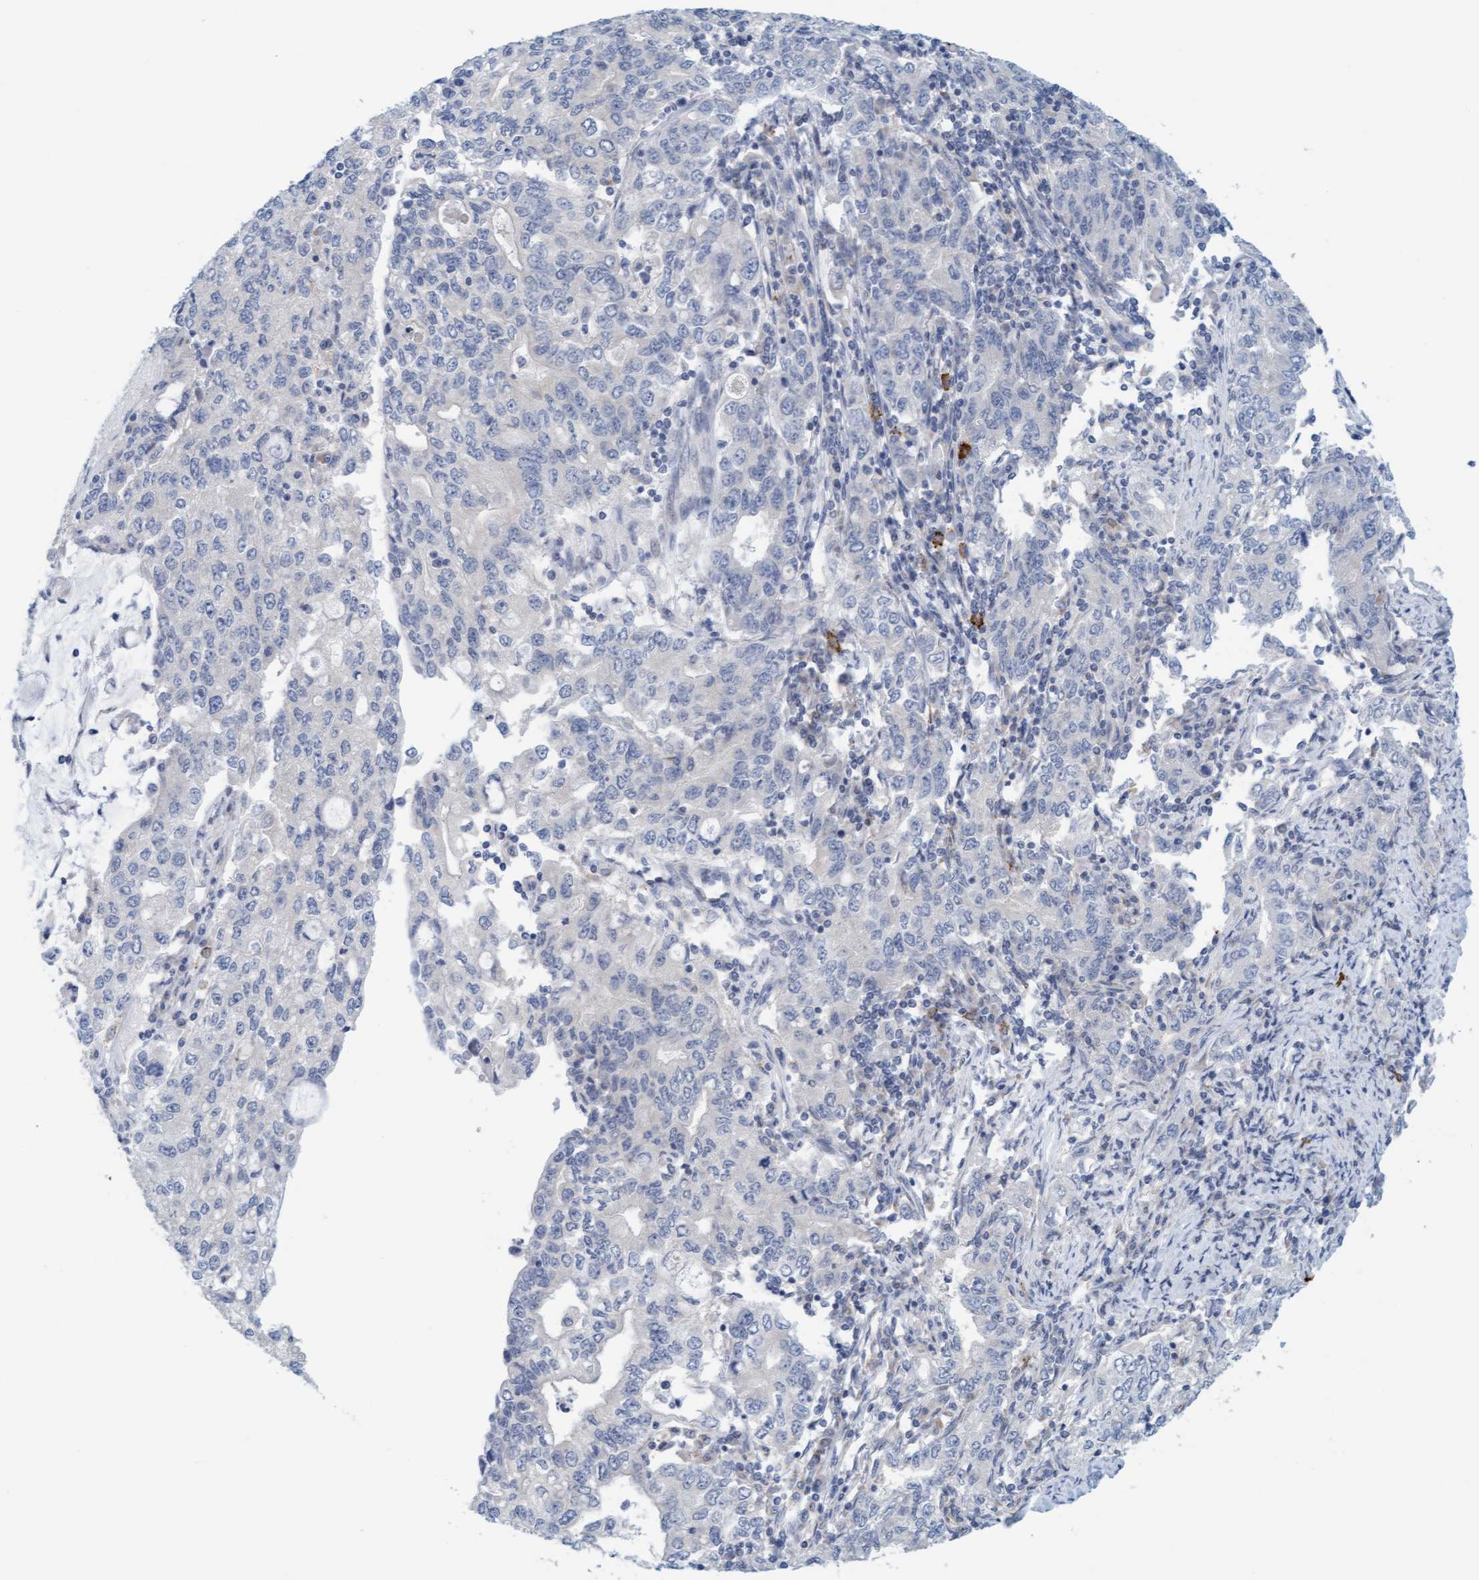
{"staining": {"intensity": "negative", "quantity": "none", "location": "none"}, "tissue": "stomach cancer", "cell_type": "Tumor cells", "image_type": "cancer", "snomed": [{"axis": "morphology", "description": "Adenocarcinoma, NOS"}, {"axis": "topography", "description": "Stomach, lower"}], "caption": "IHC photomicrograph of neoplastic tissue: human stomach cancer stained with DAB exhibits no significant protein staining in tumor cells.", "gene": "CPA3", "patient": {"sex": "female", "age": 72}}